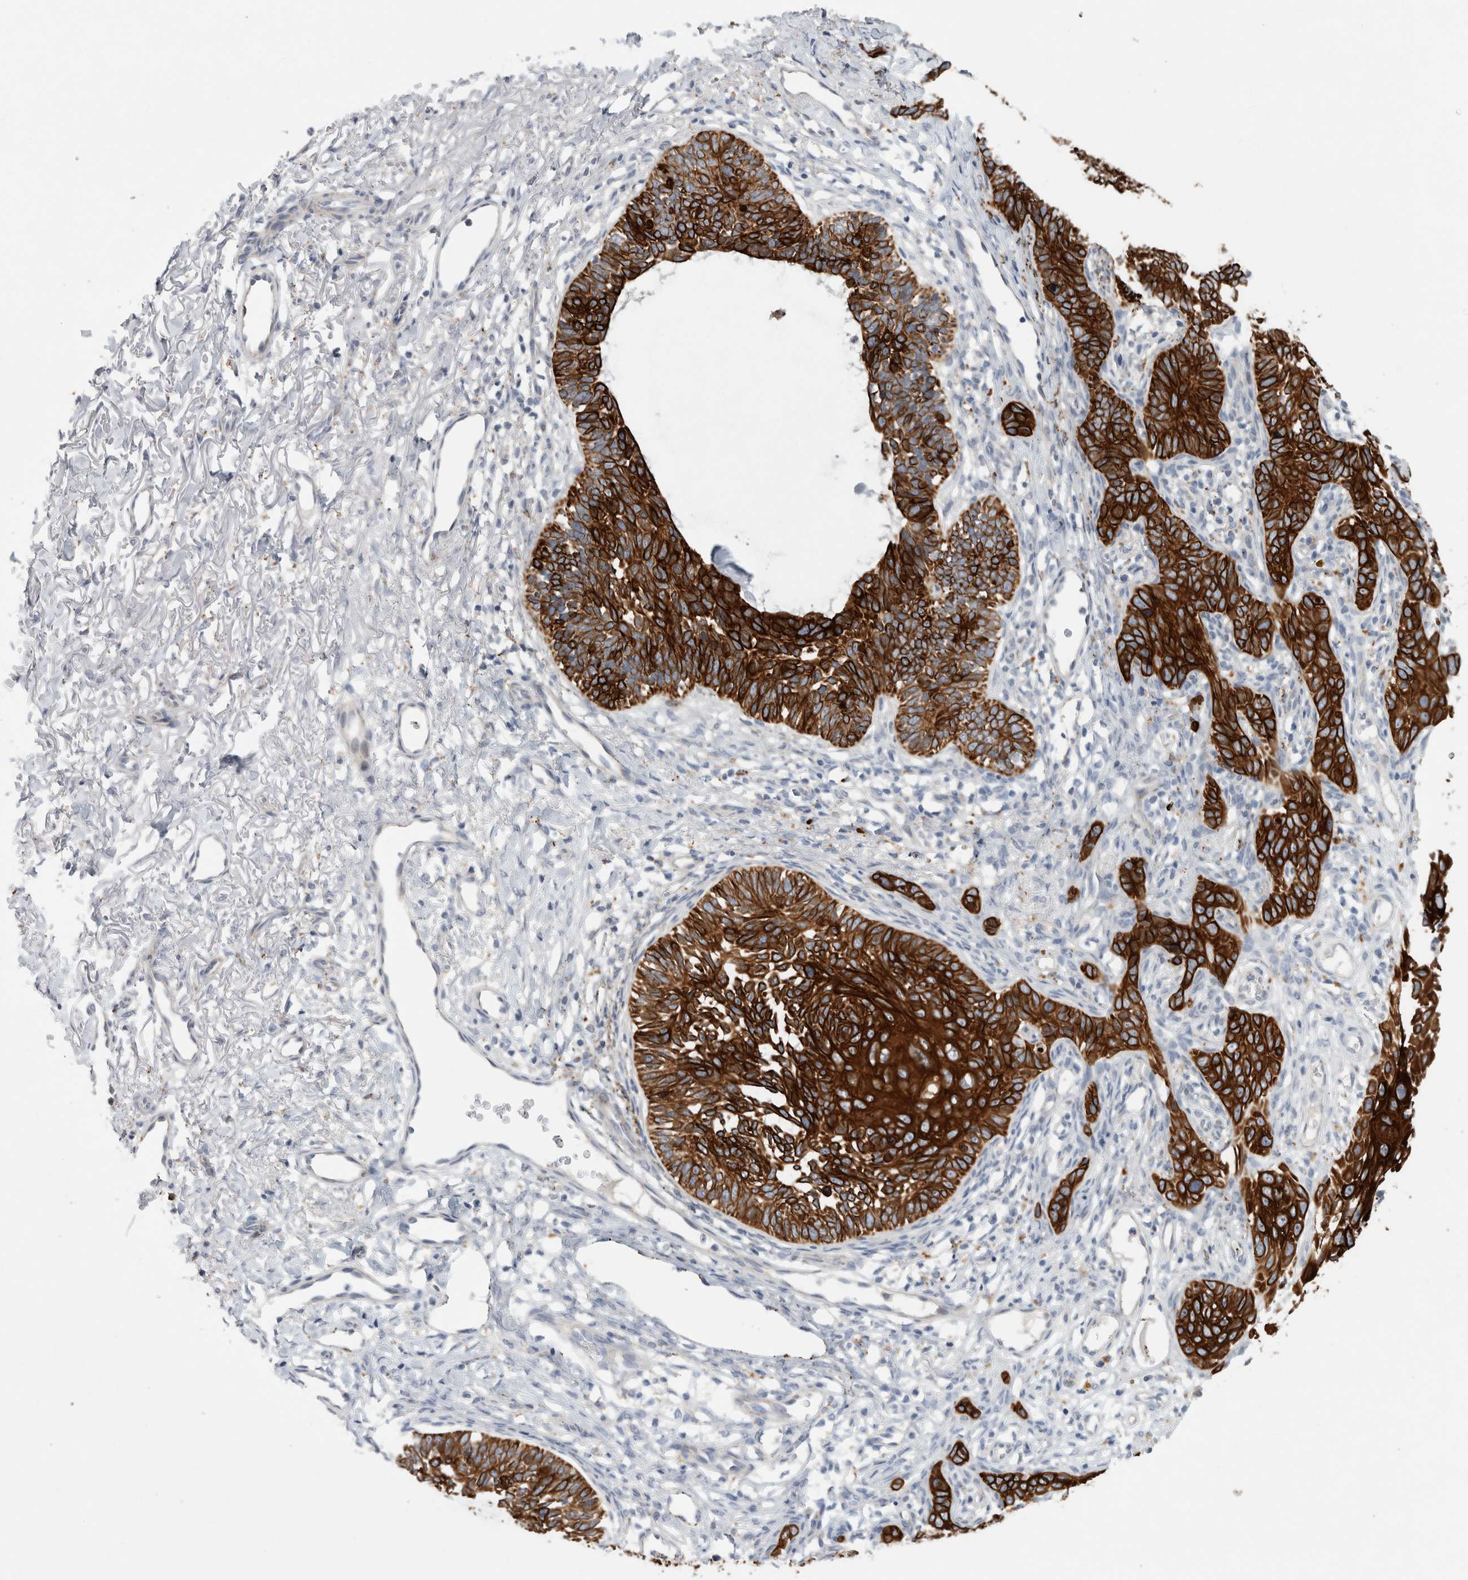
{"staining": {"intensity": "strong", "quantity": ">75%", "location": "cytoplasmic/membranous"}, "tissue": "skin cancer", "cell_type": "Tumor cells", "image_type": "cancer", "snomed": [{"axis": "morphology", "description": "Normal tissue, NOS"}, {"axis": "morphology", "description": "Basal cell carcinoma"}, {"axis": "topography", "description": "Skin"}], "caption": "Brown immunohistochemical staining in skin cancer (basal cell carcinoma) shows strong cytoplasmic/membranous expression in approximately >75% of tumor cells.", "gene": "GAA", "patient": {"sex": "male", "age": 77}}